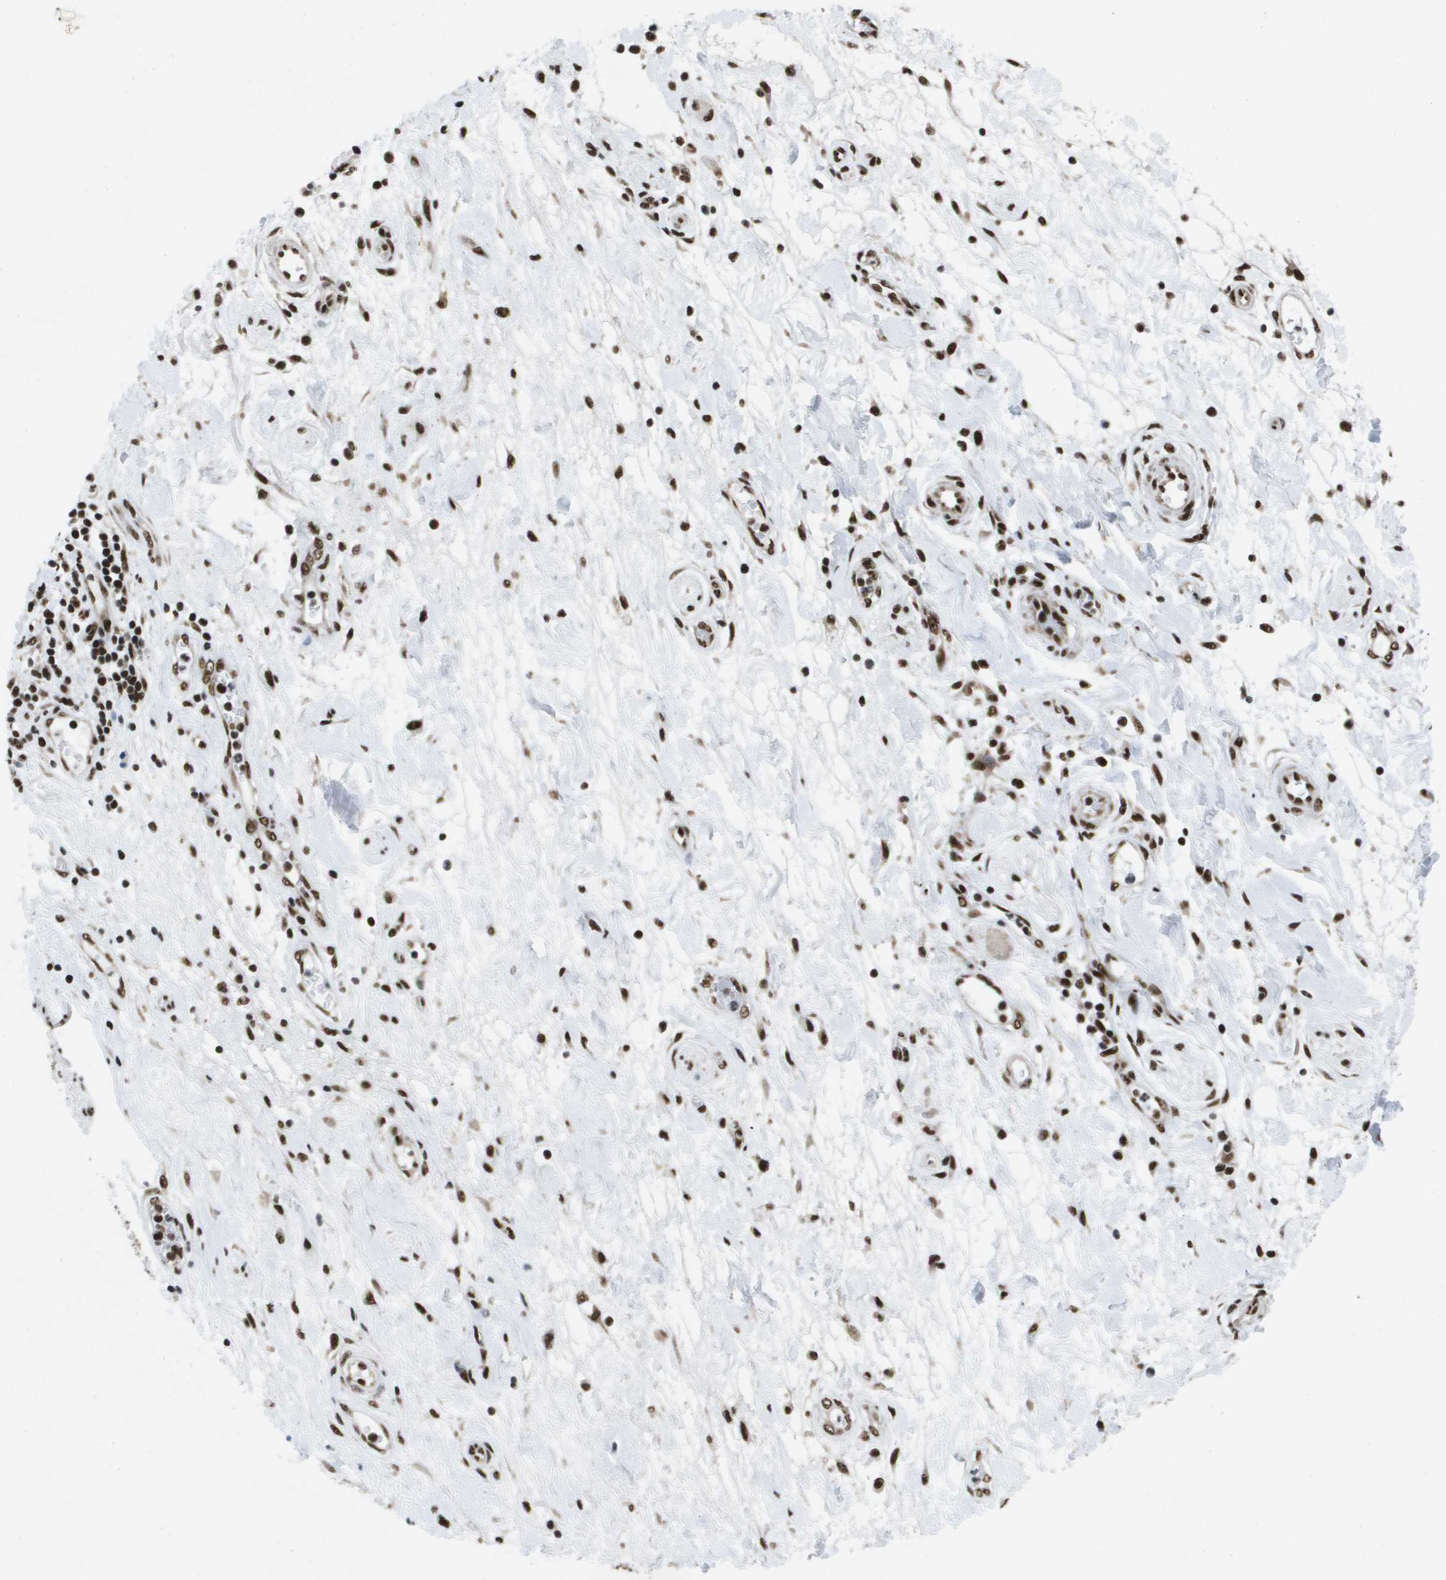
{"staining": {"intensity": "strong", "quantity": ">75%", "location": "nuclear"}, "tissue": "pancreatic cancer", "cell_type": "Tumor cells", "image_type": "cancer", "snomed": [{"axis": "morphology", "description": "Adenocarcinoma, NOS"}, {"axis": "topography", "description": "Pancreas"}], "caption": "High-magnification brightfield microscopy of pancreatic cancer stained with DAB (brown) and counterstained with hematoxylin (blue). tumor cells exhibit strong nuclear positivity is identified in approximately>75% of cells. The protein is stained brown, and the nuclei are stained in blue (DAB (3,3'-diaminobenzidine) IHC with brightfield microscopy, high magnification).", "gene": "NSRP1", "patient": {"sex": "female", "age": 78}}